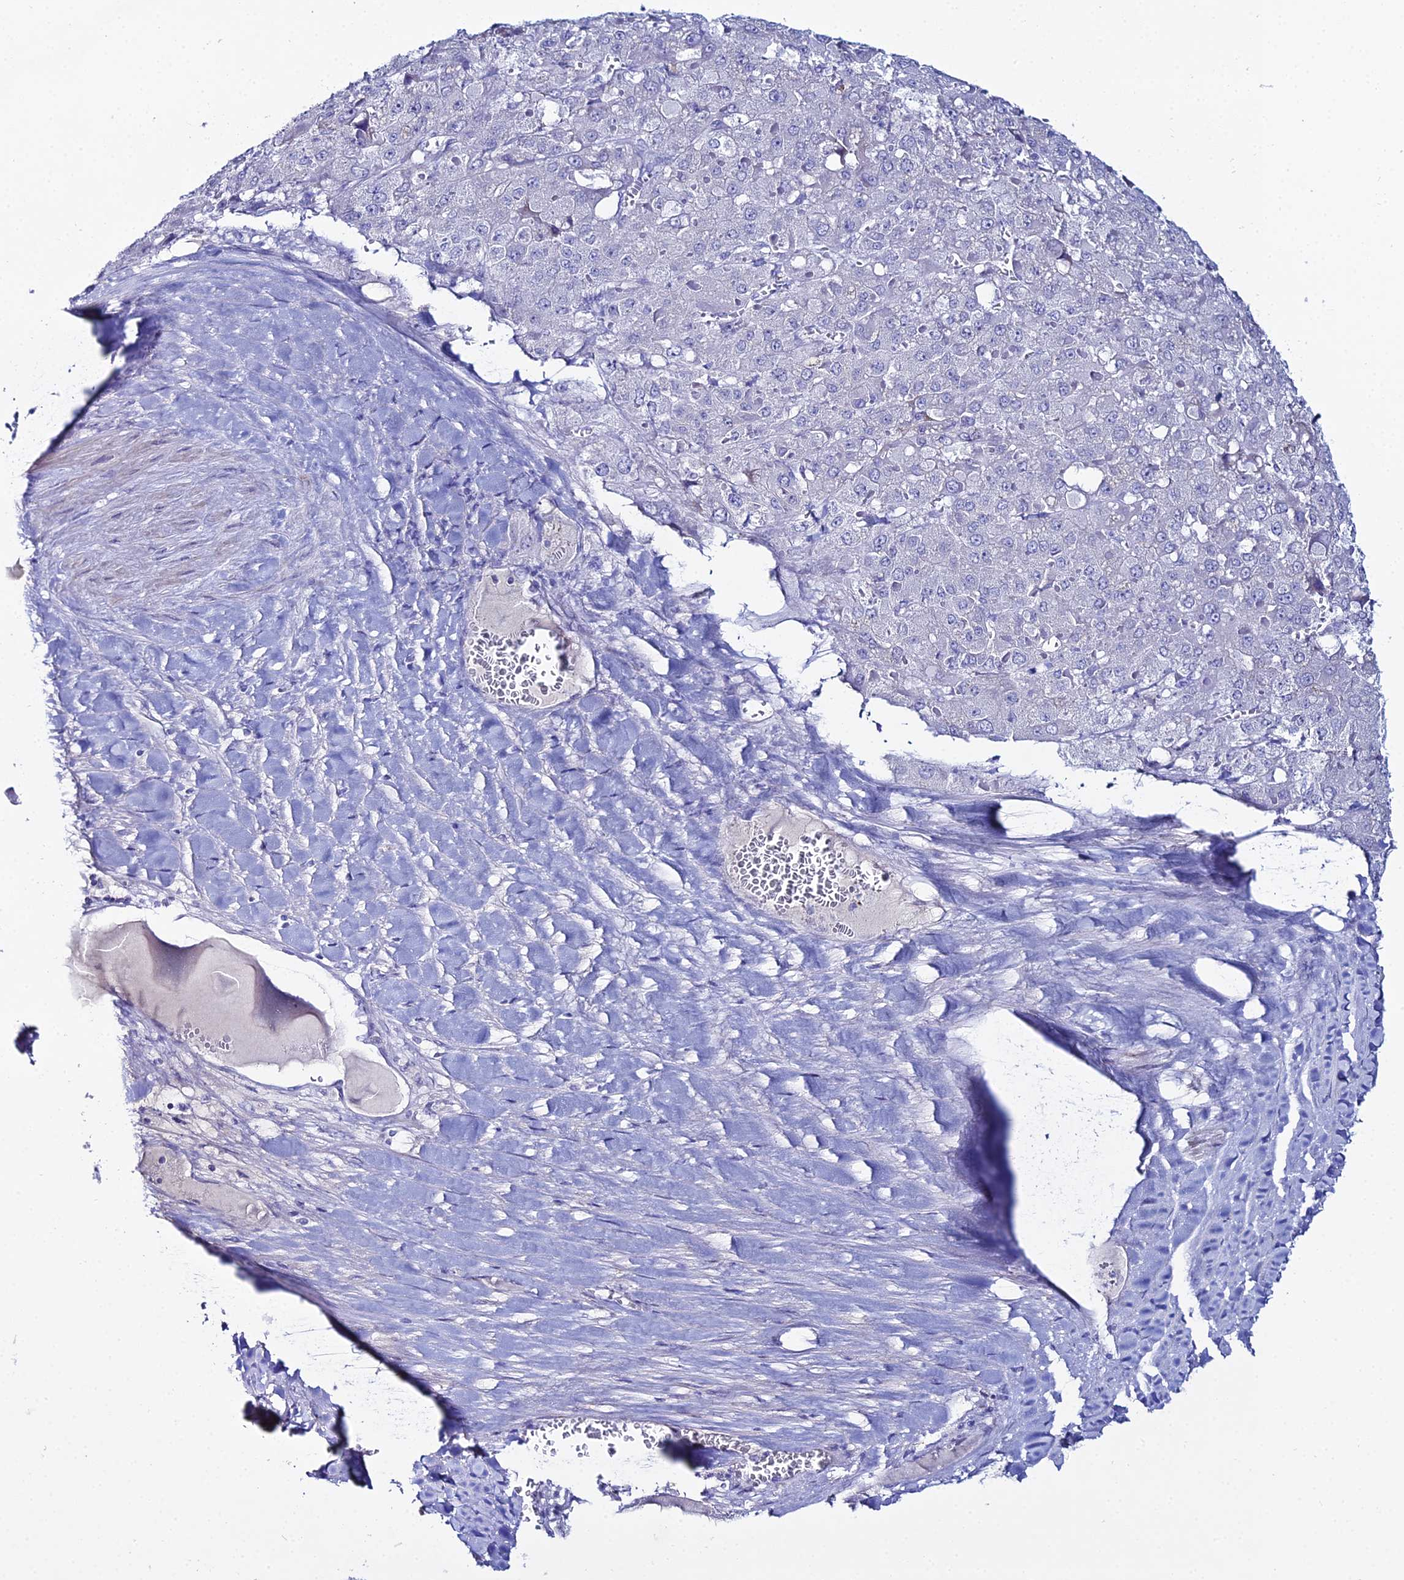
{"staining": {"intensity": "negative", "quantity": "none", "location": "none"}, "tissue": "liver cancer", "cell_type": "Tumor cells", "image_type": "cancer", "snomed": [{"axis": "morphology", "description": "Carcinoma, Hepatocellular, NOS"}, {"axis": "topography", "description": "Liver"}], "caption": "Tumor cells are negative for protein expression in human liver cancer (hepatocellular carcinoma).", "gene": "DHX34", "patient": {"sex": "female", "age": 73}}